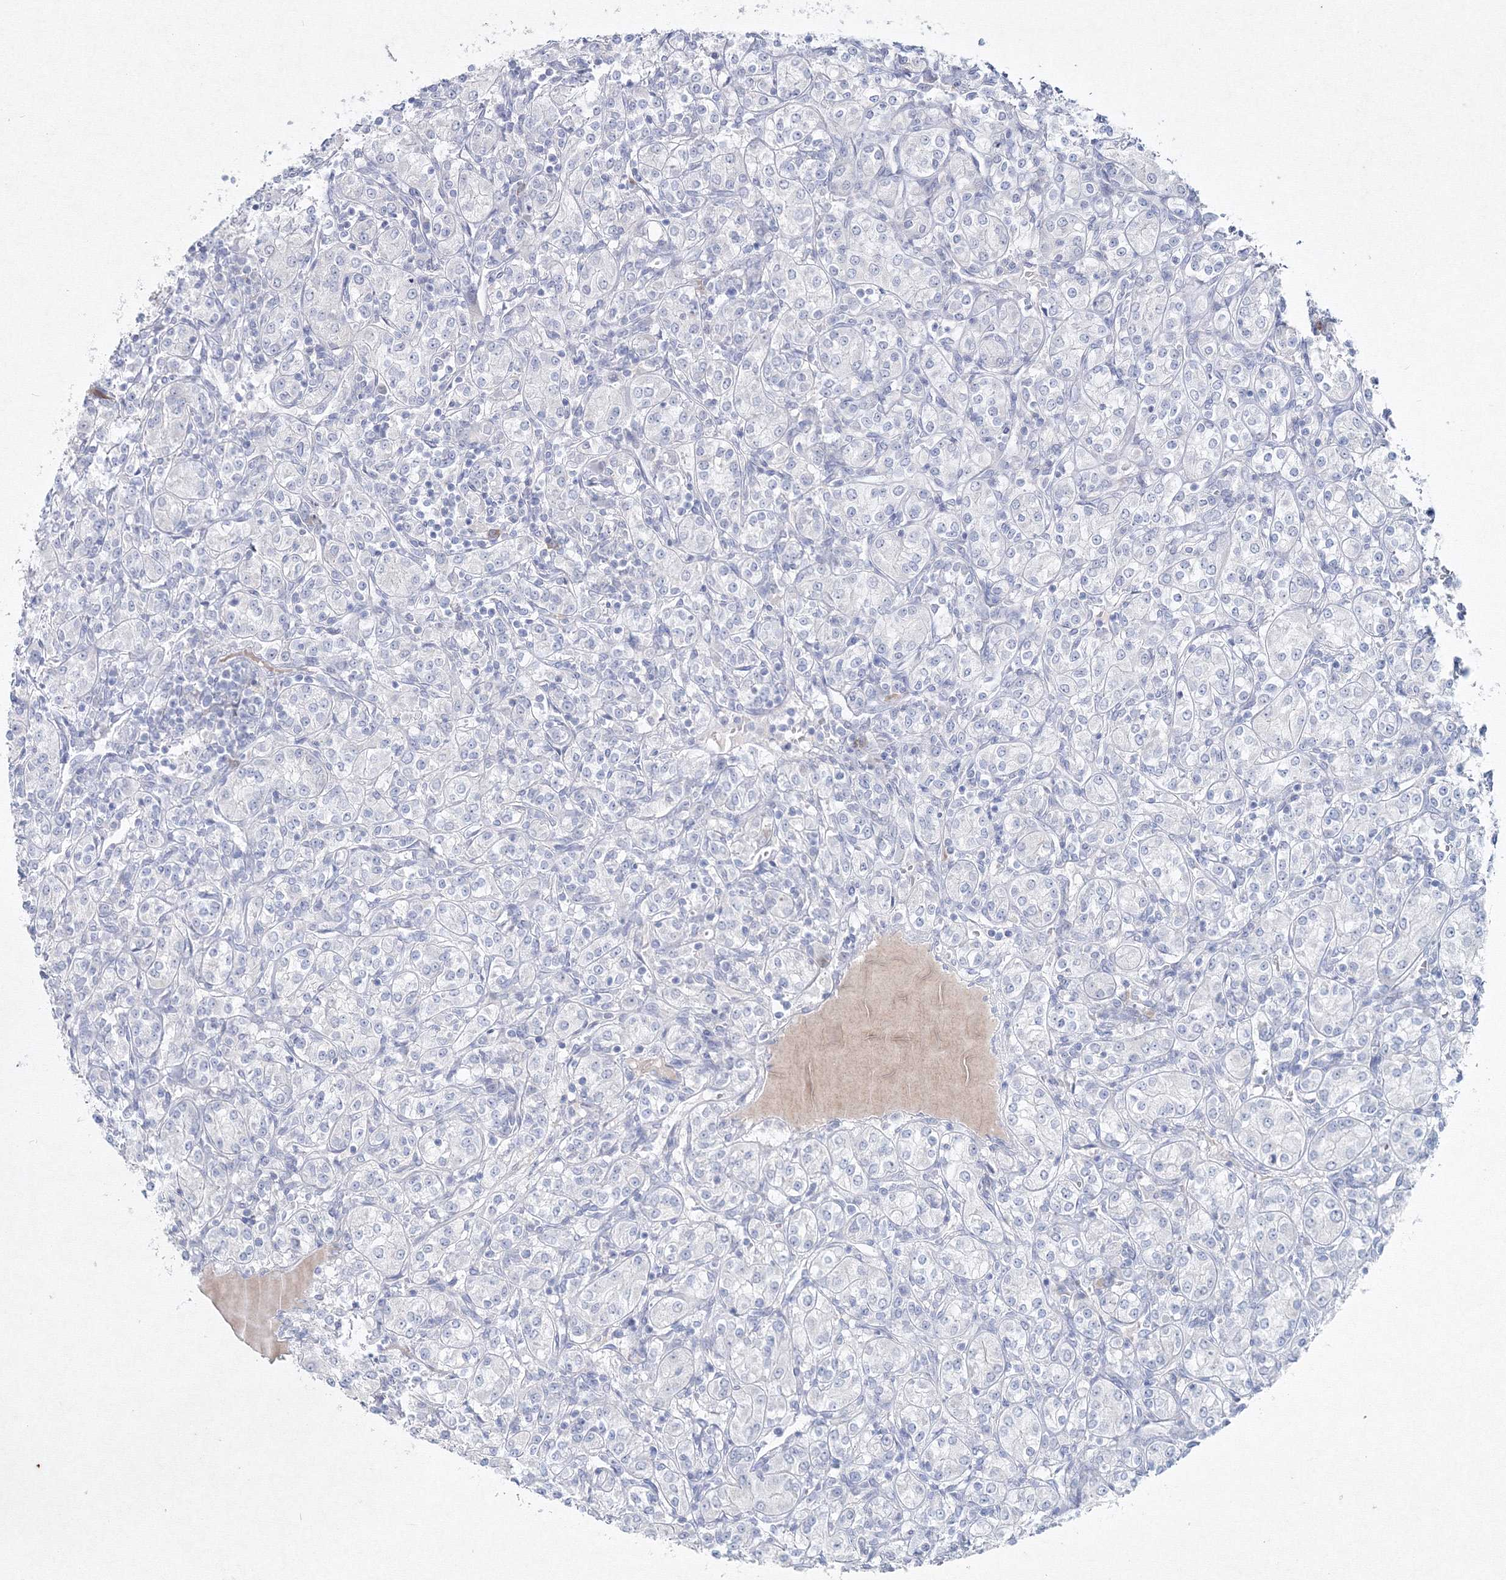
{"staining": {"intensity": "negative", "quantity": "none", "location": "none"}, "tissue": "renal cancer", "cell_type": "Tumor cells", "image_type": "cancer", "snomed": [{"axis": "morphology", "description": "Adenocarcinoma, NOS"}, {"axis": "topography", "description": "Kidney"}], "caption": "The micrograph exhibits no staining of tumor cells in renal cancer (adenocarcinoma). The staining was performed using DAB (3,3'-diaminobenzidine) to visualize the protein expression in brown, while the nuclei were stained in blue with hematoxylin (Magnification: 20x).", "gene": "GCKR", "patient": {"sex": "male", "age": 77}}